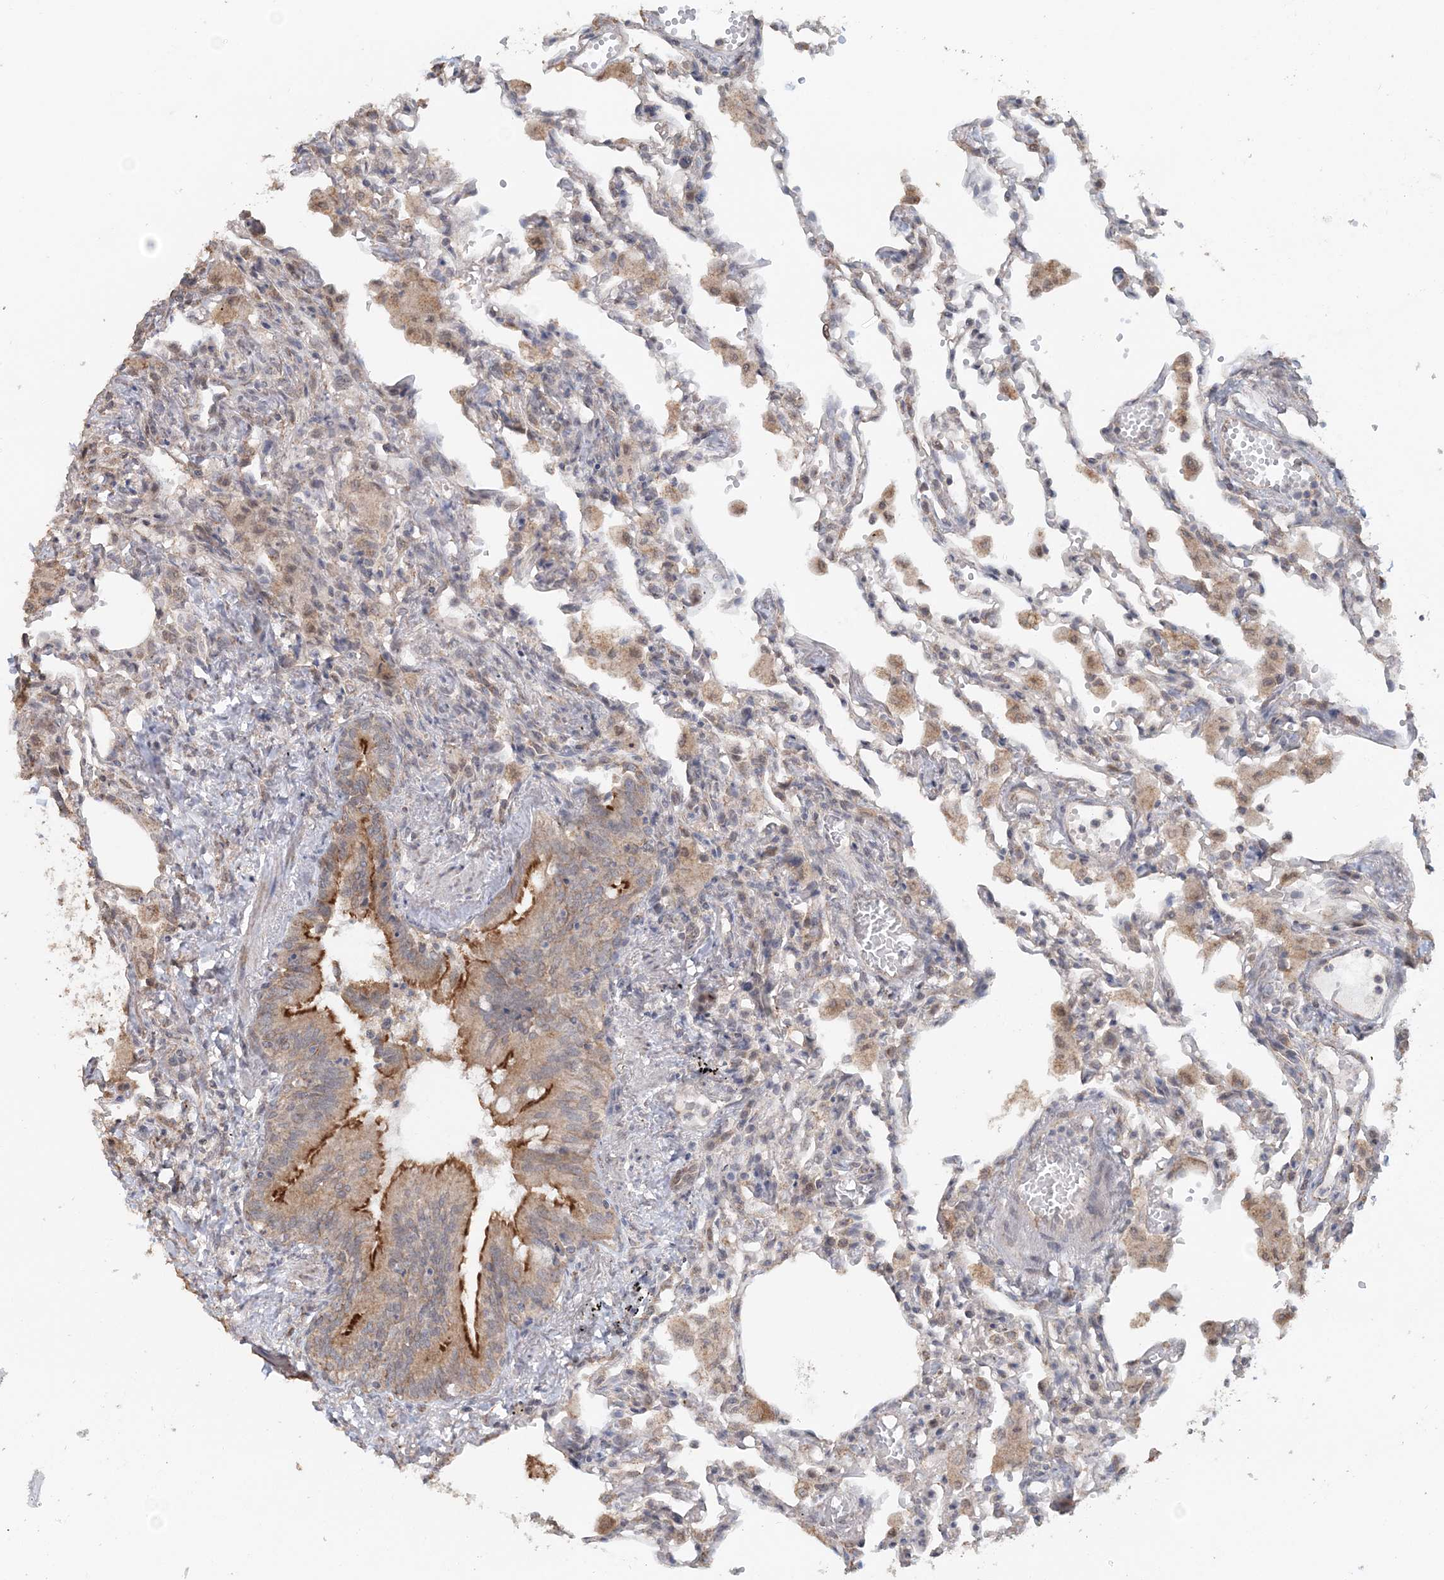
{"staining": {"intensity": "weak", "quantity": "<25%", "location": "cytoplasmic/membranous,nuclear"}, "tissue": "lung", "cell_type": "Alveolar cells", "image_type": "normal", "snomed": [{"axis": "morphology", "description": "Normal tissue, NOS"}, {"axis": "topography", "description": "Bronchus"}, {"axis": "topography", "description": "Lung"}], "caption": "DAB (3,3'-diaminobenzidine) immunohistochemical staining of unremarkable lung reveals no significant positivity in alveolar cells. (DAB immunohistochemistry with hematoxylin counter stain).", "gene": "FBXO38", "patient": {"sex": "female", "age": 49}}